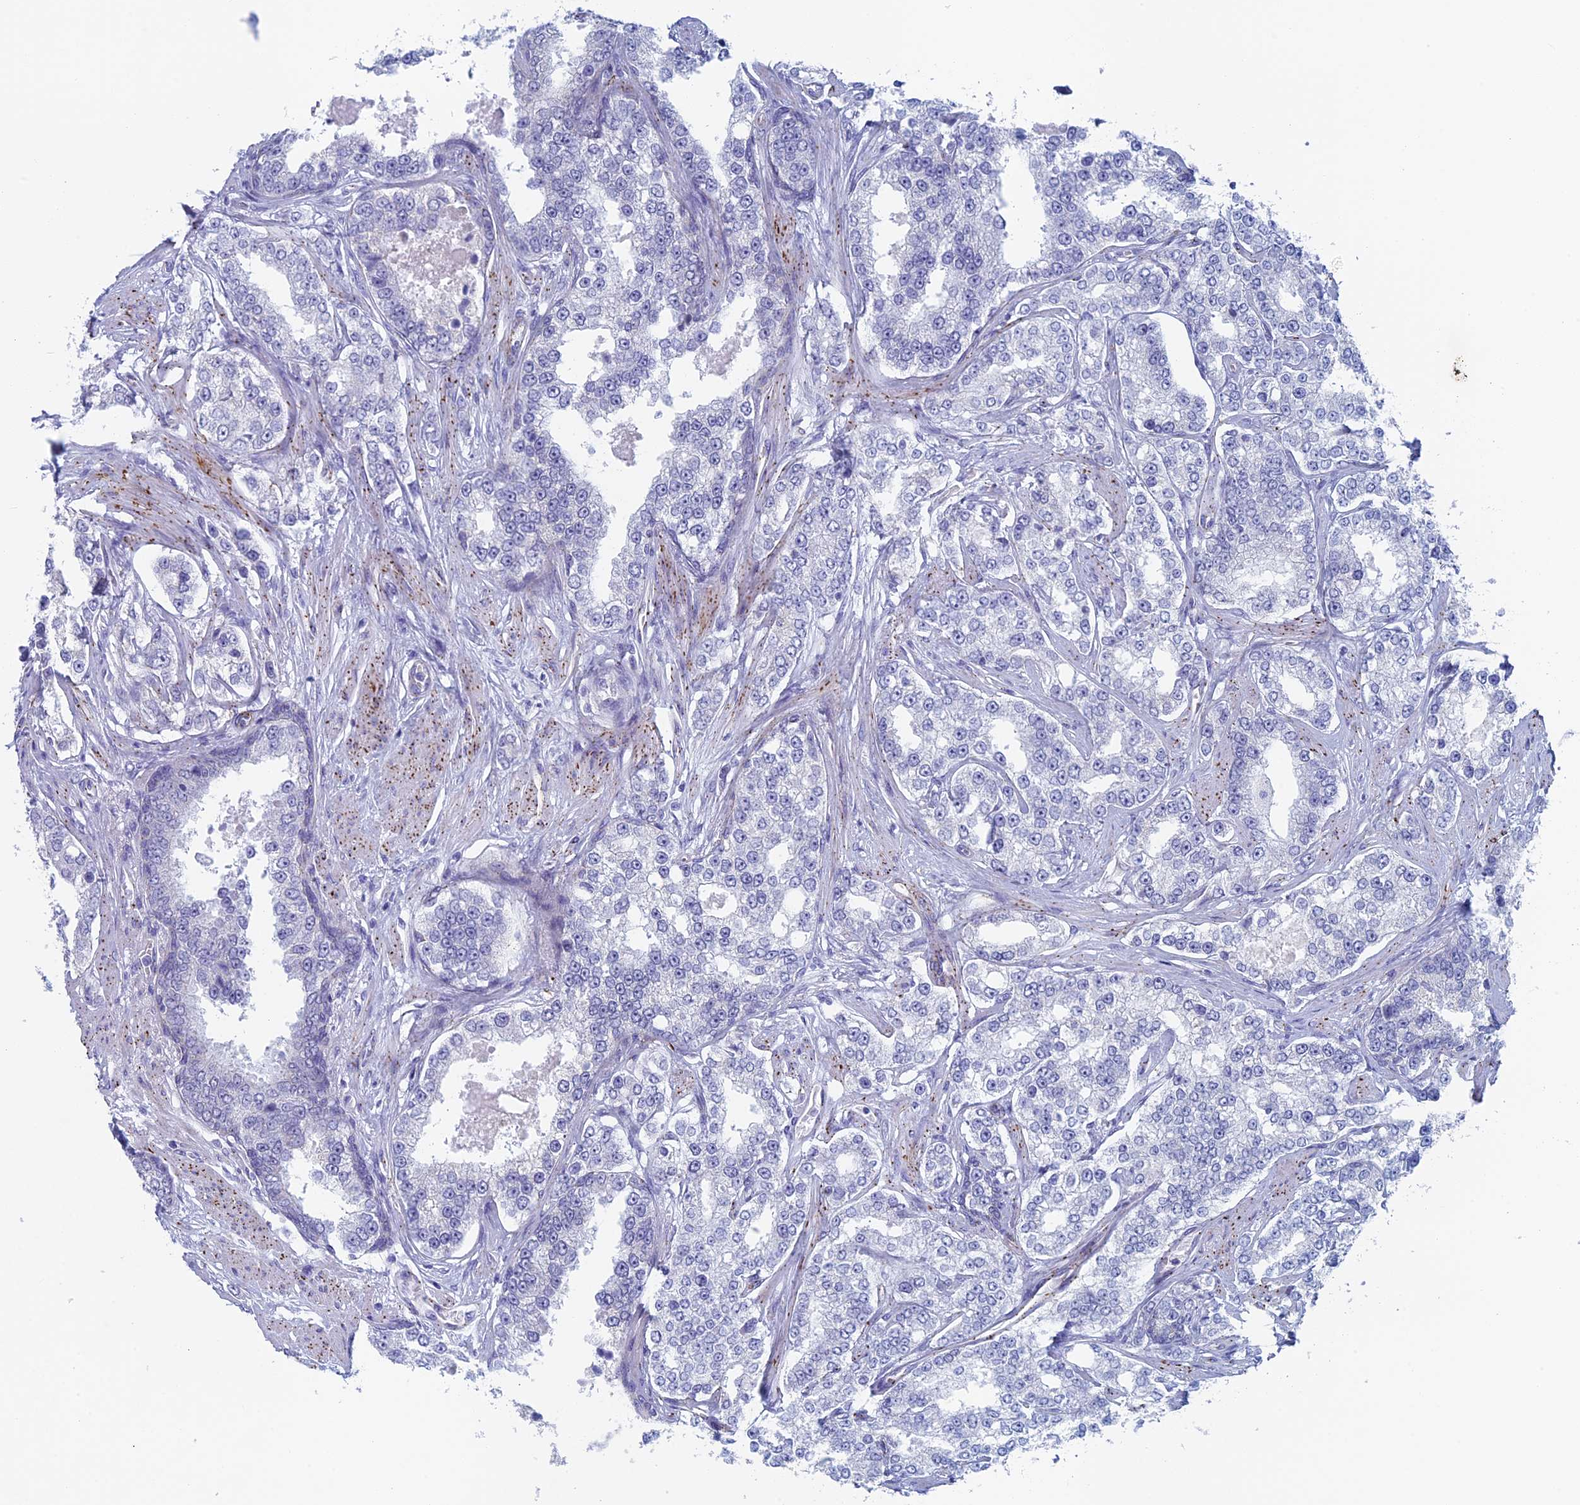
{"staining": {"intensity": "negative", "quantity": "none", "location": "none"}, "tissue": "prostate cancer", "cell_type": "Tumor cells", "image_type": "cancer", "snomed": [{"axis": "morphology", "description": "Normal tissue, NOS"}, {"axis": "morphology", "description": "Adenocarcinoma, High grade"}, {"axis": "topography", "description": "Prostate"}], "caption": "This is an immunohistochemistry histopathology image of prostate adenocarcinoma (high-grade). There is no expression in tumor cells.", "gene": "MAGEB6", "patient": {"sex": "male", "age": 83}}